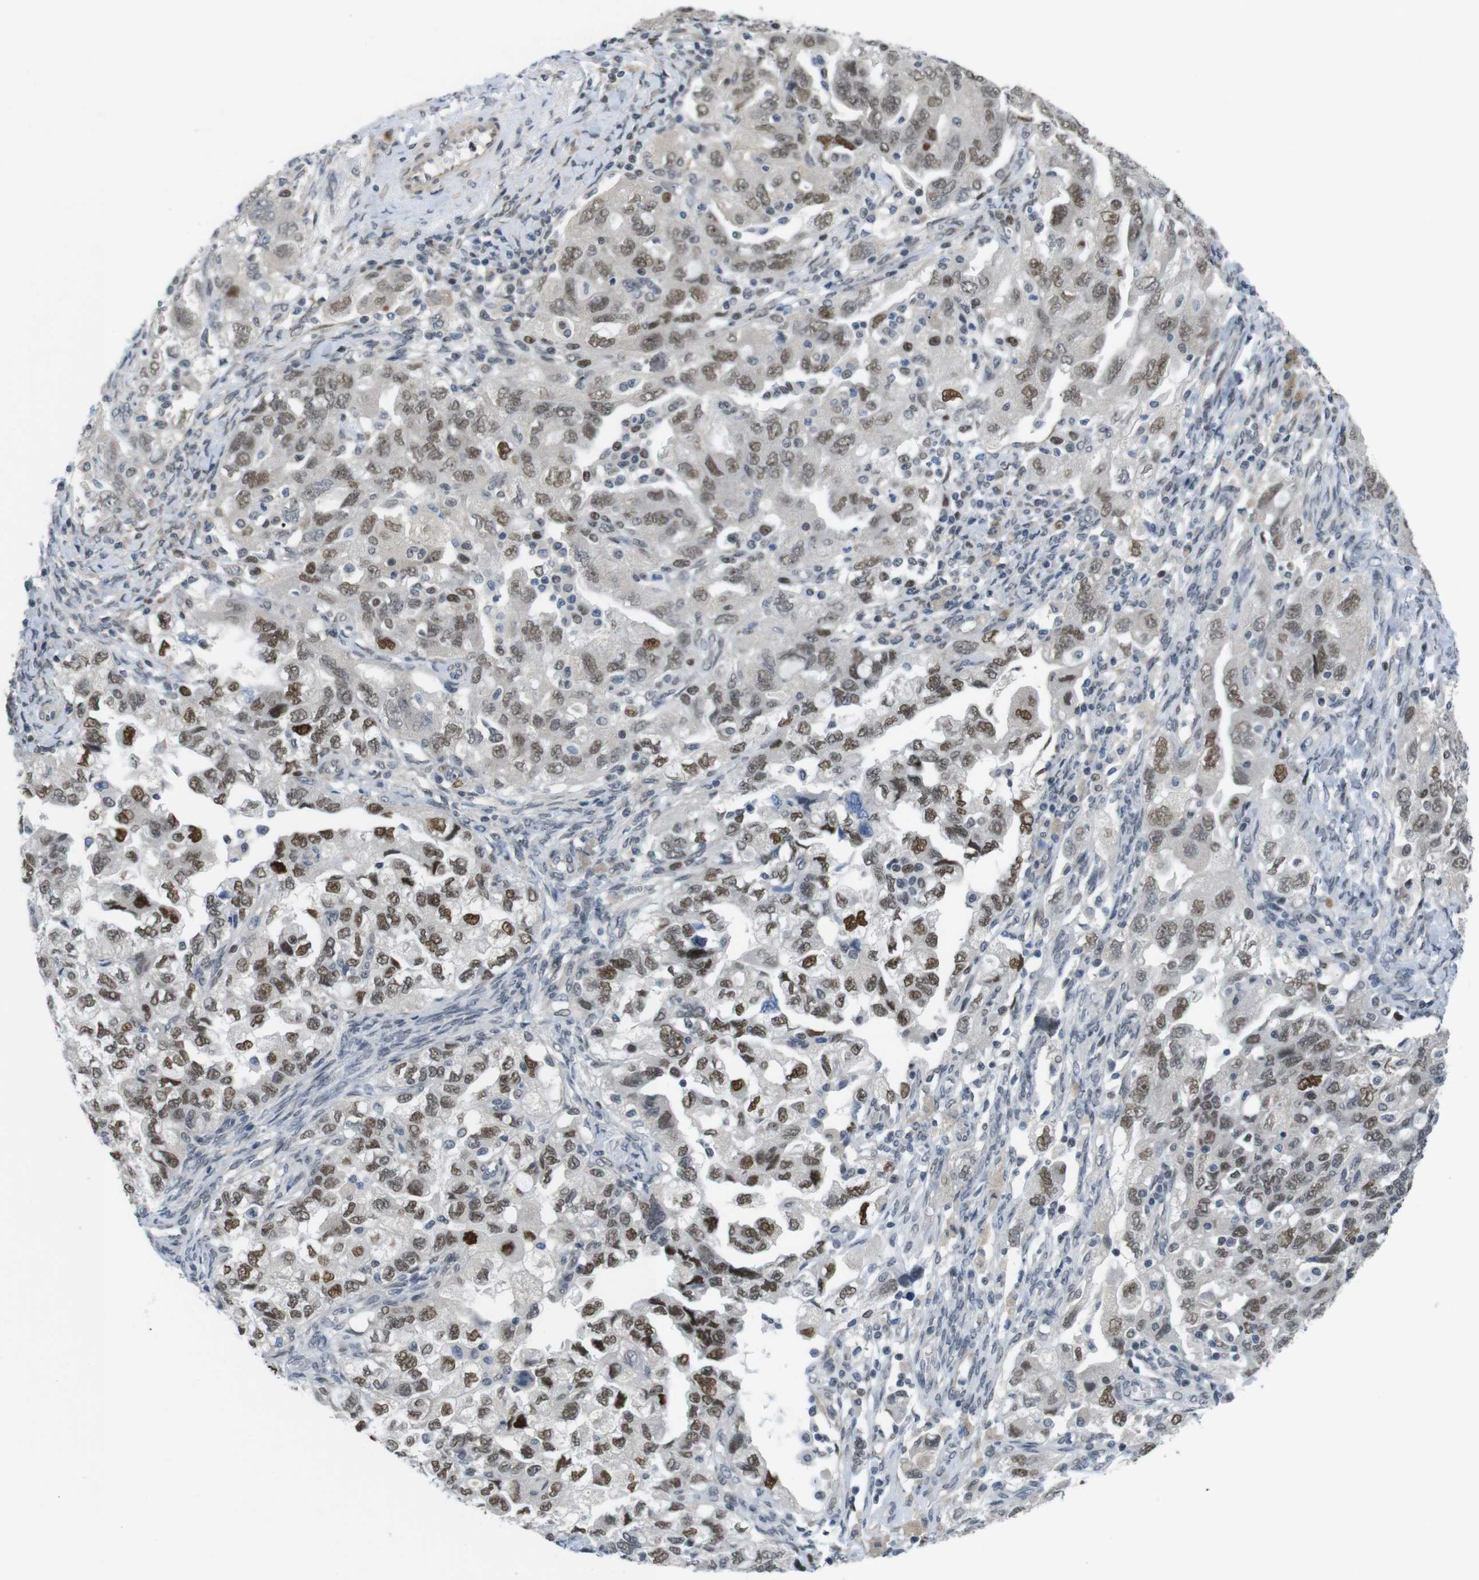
{"staining": {"intensity": "moderate", "quantity": ">75%", "location": "nuclear"}, "tissue": "ovarian cancer", "cell_type": "Tumor cells", "image_type": "cancer", "snomed": [{"axis": "morphology", "description": "Carcinoma, NOS"}, {"axis": "morphology", "description": "Cystadenocarcinoma, serous, NOS"}, {"axis": "topography", "description": "Ovary"}], "caption": "The immunohistochemical stain labels moderate nuclear positivity in tumor cells of ovarian cancer (serous cystadenocarcinoma) tissue.", "gene": "SMCO2", "patient": {"sex": "female", "age": 69}}